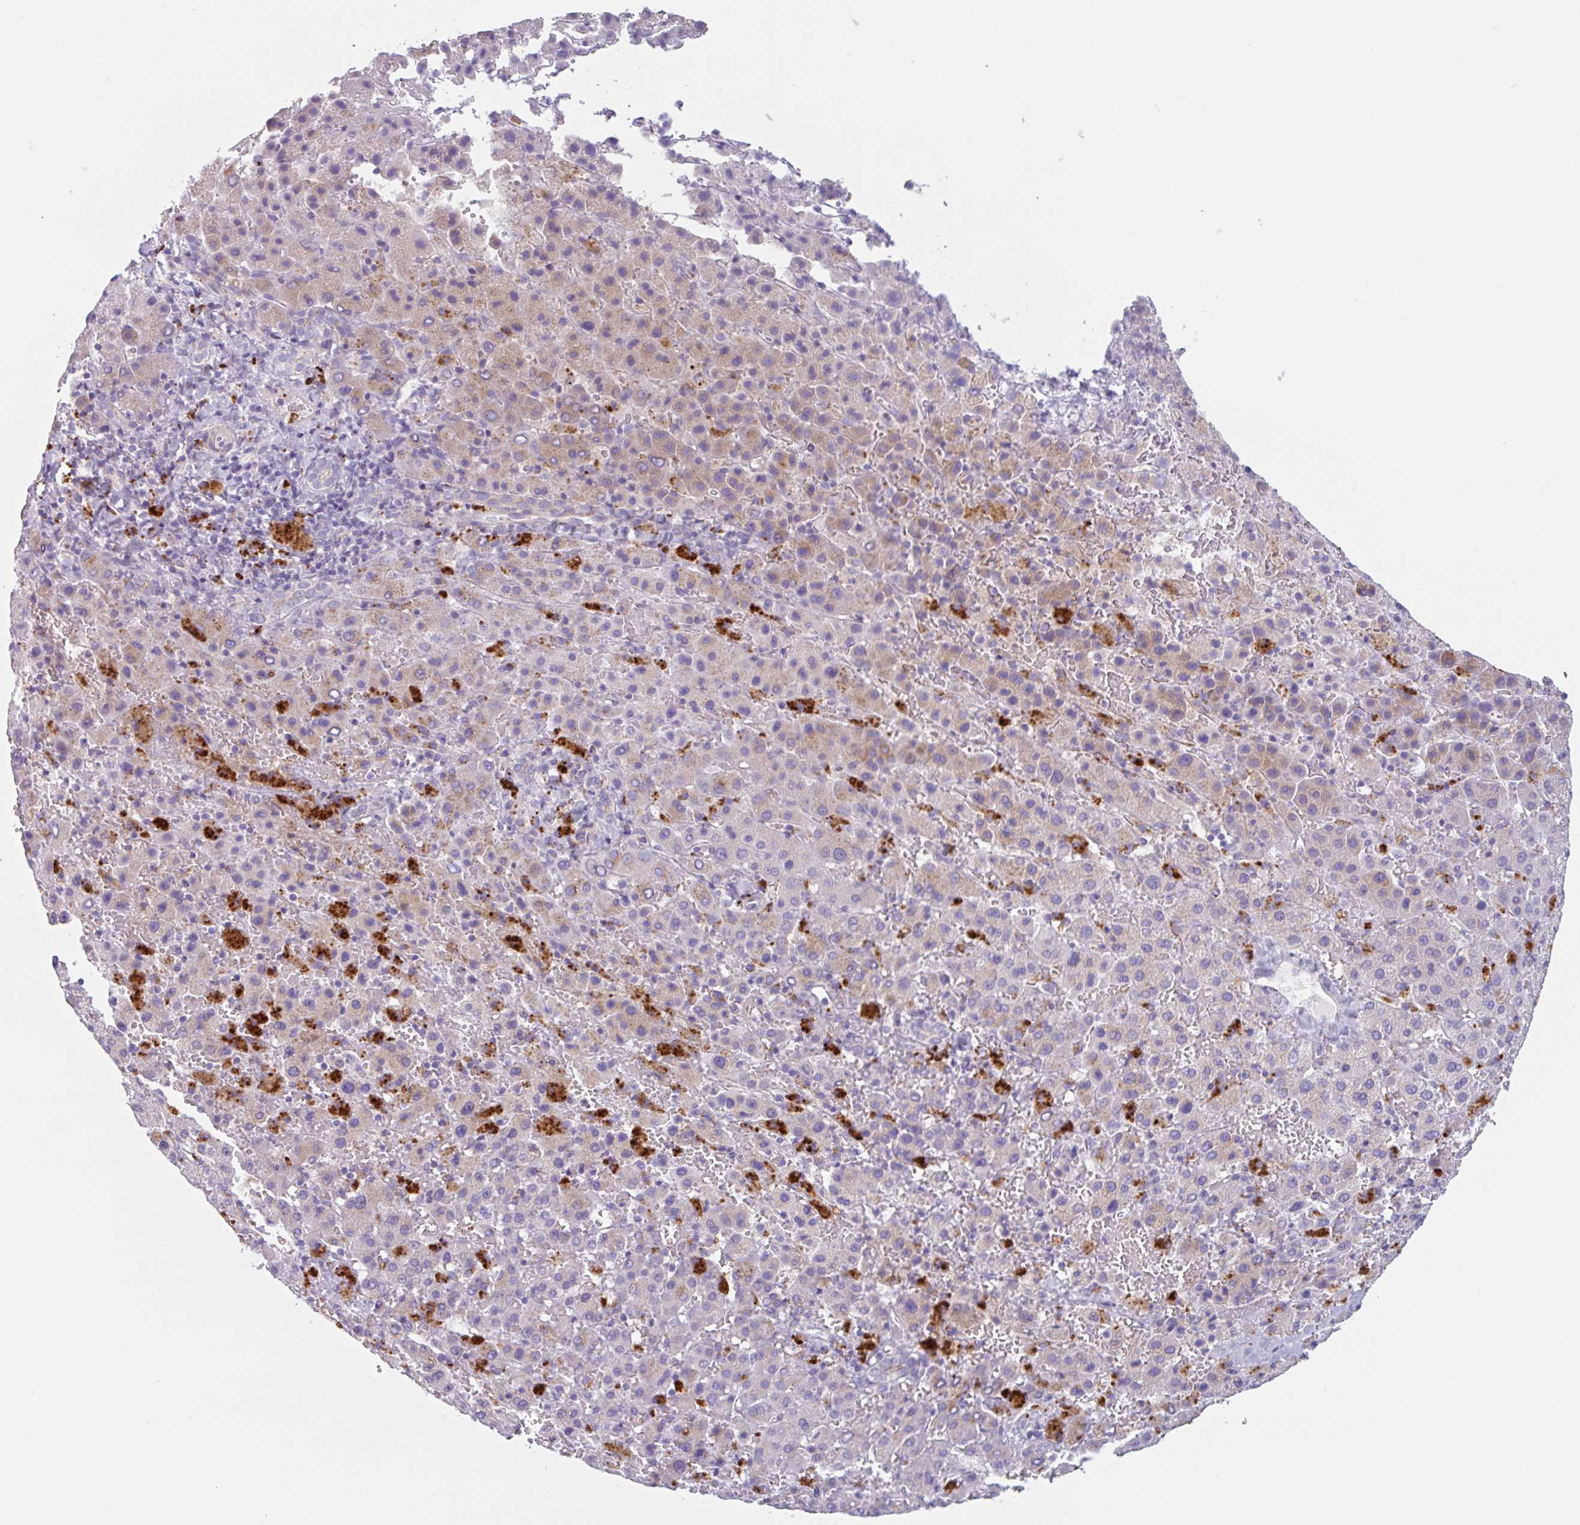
{"staining": {"intensity": "weak", "quantity": "25%-75%", "location": "cytoplasmic/membranous"}, "tissue": "liver cancer", "cell_type": "Tumor cells", "image_type": "cancer", "snomed": [{"axis": "morphology", "description": "Carcinoma, Hepatocellular, NOS"}, {"axis": "topography", "description": "Liver"}], "caption": "Immunohistochemical staining of human hepatocellular carcinoma (liver) exhibits weak cytoplasmic/membranous protein staining in approximately 25%-75% of tumor cells. The staining was performed using DAB, with brown indicating positive protein expression. Nuclei are stained blue with hematoxylin.", "gene": "LENG9", "patient": {"sex": "female", "age": 58}}